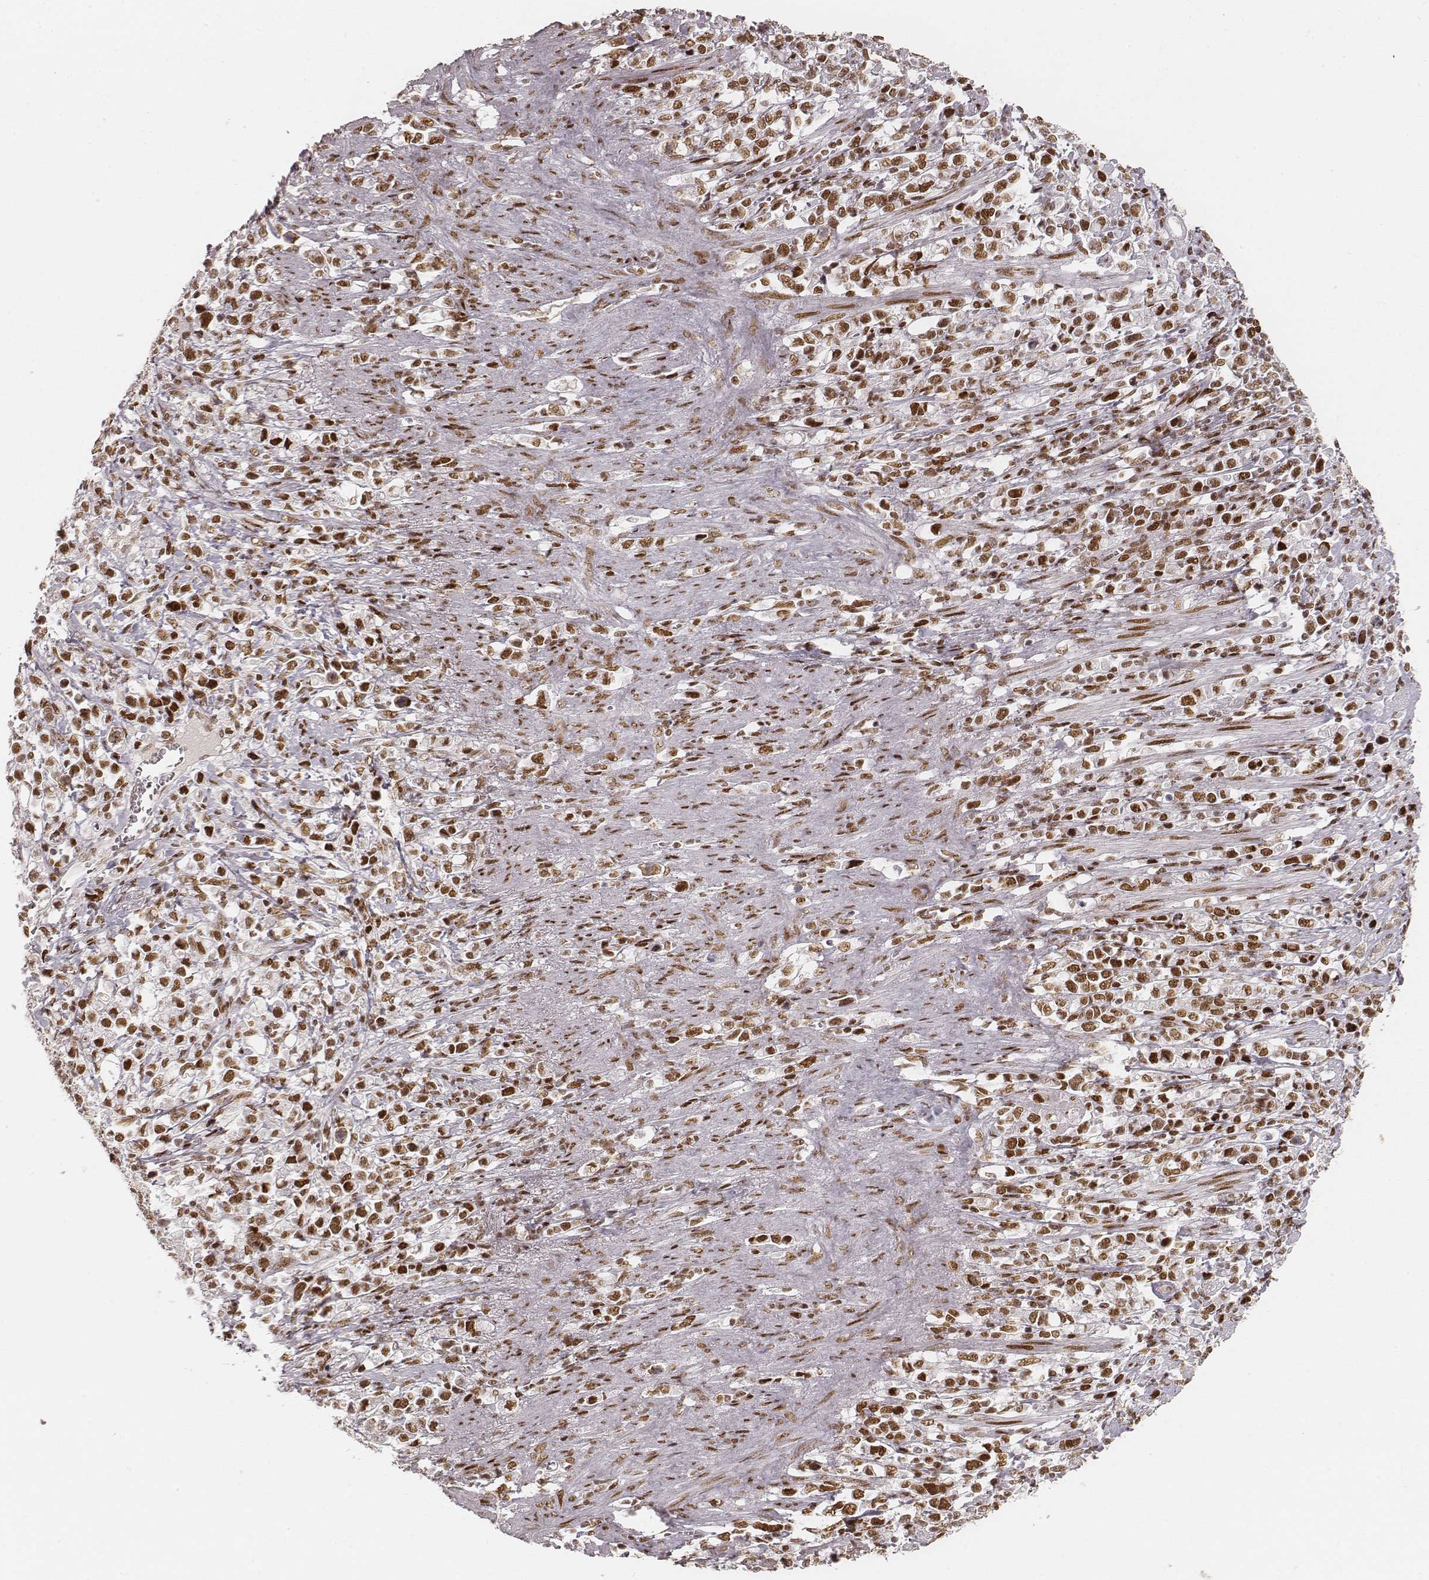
{"staining": {"intensity": "moderate", "quantity": ">75%", "location": "nuclear"}, "tissue": "stomach cancer", "cell_type": "Tumor cells", "image_type": "cancer", "snomed": [{"axis": "morphology", "description": "Adenocarcinoma, NOS"}, {"axis": "topography", "description": "Stomach"}], "caption": "Brown immunohistochemical staining in human stomach adenocarcinoma reveals moderate nuclear staining in about >75% of tumor cells.", "gene": "HNRNPC", "patient": {"sex": "male", "age": 63}}